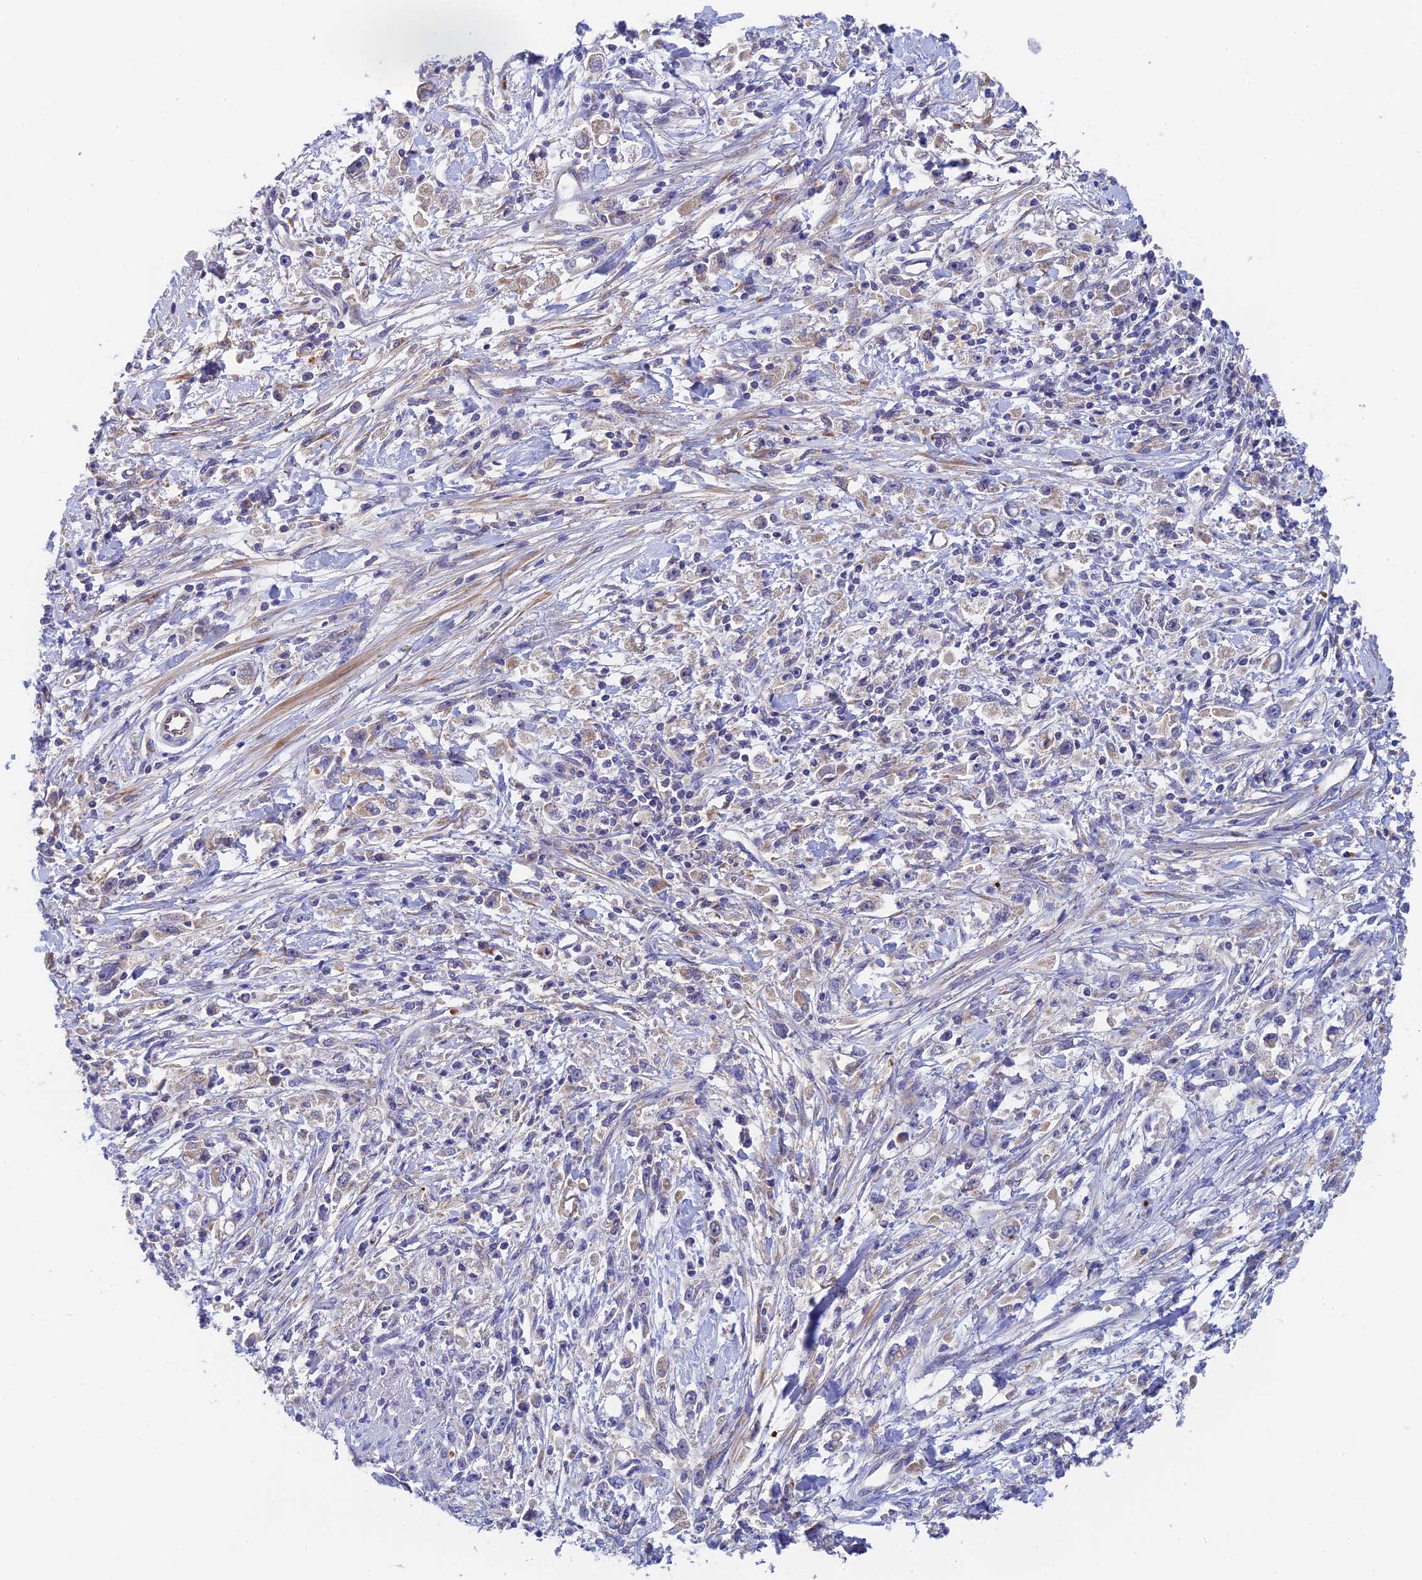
{"staining": {"intensity": "negative", "quantity": "none", "location": "none"}, "tissue": "stomach cancer", "cell_type": "Tumor cells", "image_type": "cancer", "snomed": [{"axis": "morphology", "description": "Adenocarcinoma, NOS"}, {"axis": "topography", "description": "Stomach"}], "caption": "Immunohistochemistry histopathology image of neoplastic tissue: human stomach cancer stained with DAB (3,3'-diaminobenzidine) shows no significant protein staining in tumor cells.", "gene": "RANBP6", "patient": {"sex": "female", "age": 59}}